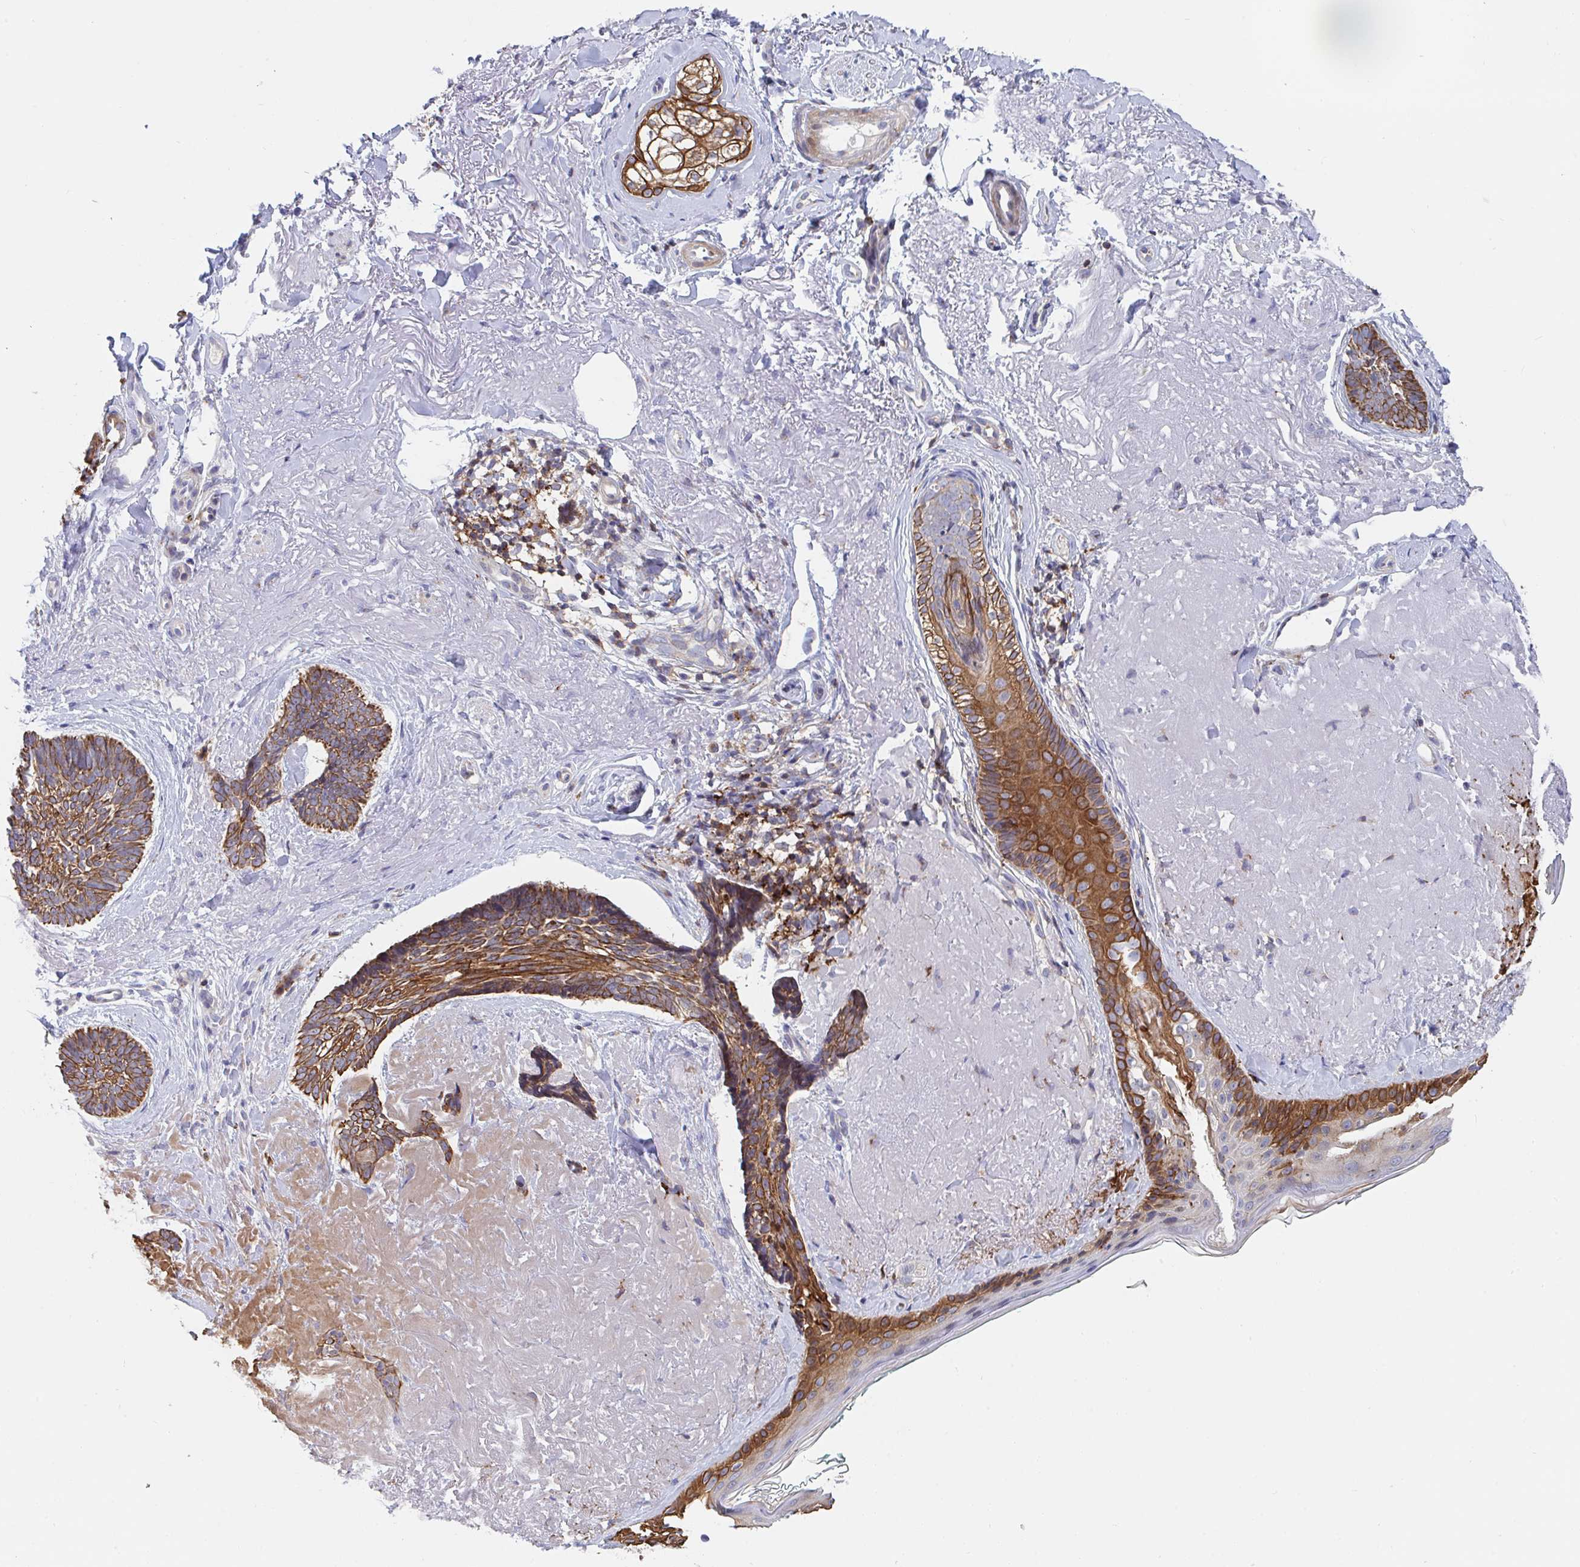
{"staining": {"intensity": "strong", "quantity": ">75%", "location": "cytoplasmic/membranous"}, "tissue": "skin cancer", "cell_type": "Tumor cells", "image_type": "cancer", "snomed": [{"axis": "morphology", "description": "Basal cell carcinoma"}, {"axis": "topography", "description": "Skin"}, {"axis": "topography", "description": "Skin of face"}, {"axis": "topography", "description": "Skin of nose"}], "caption": "Immunohistochemistry (IHC) photomicrograph of neoplastic tissue: human skin basal cell carcinoma stained using immunohistochemistry shows high levels of strong protein expression localized specifically in the cytoplasmic/membranous of tumor cells, appearing as a cytoplasmic/membranous brown color.", "gene": "FRMD3", "patient": {"sex": "female", "age": 86}}